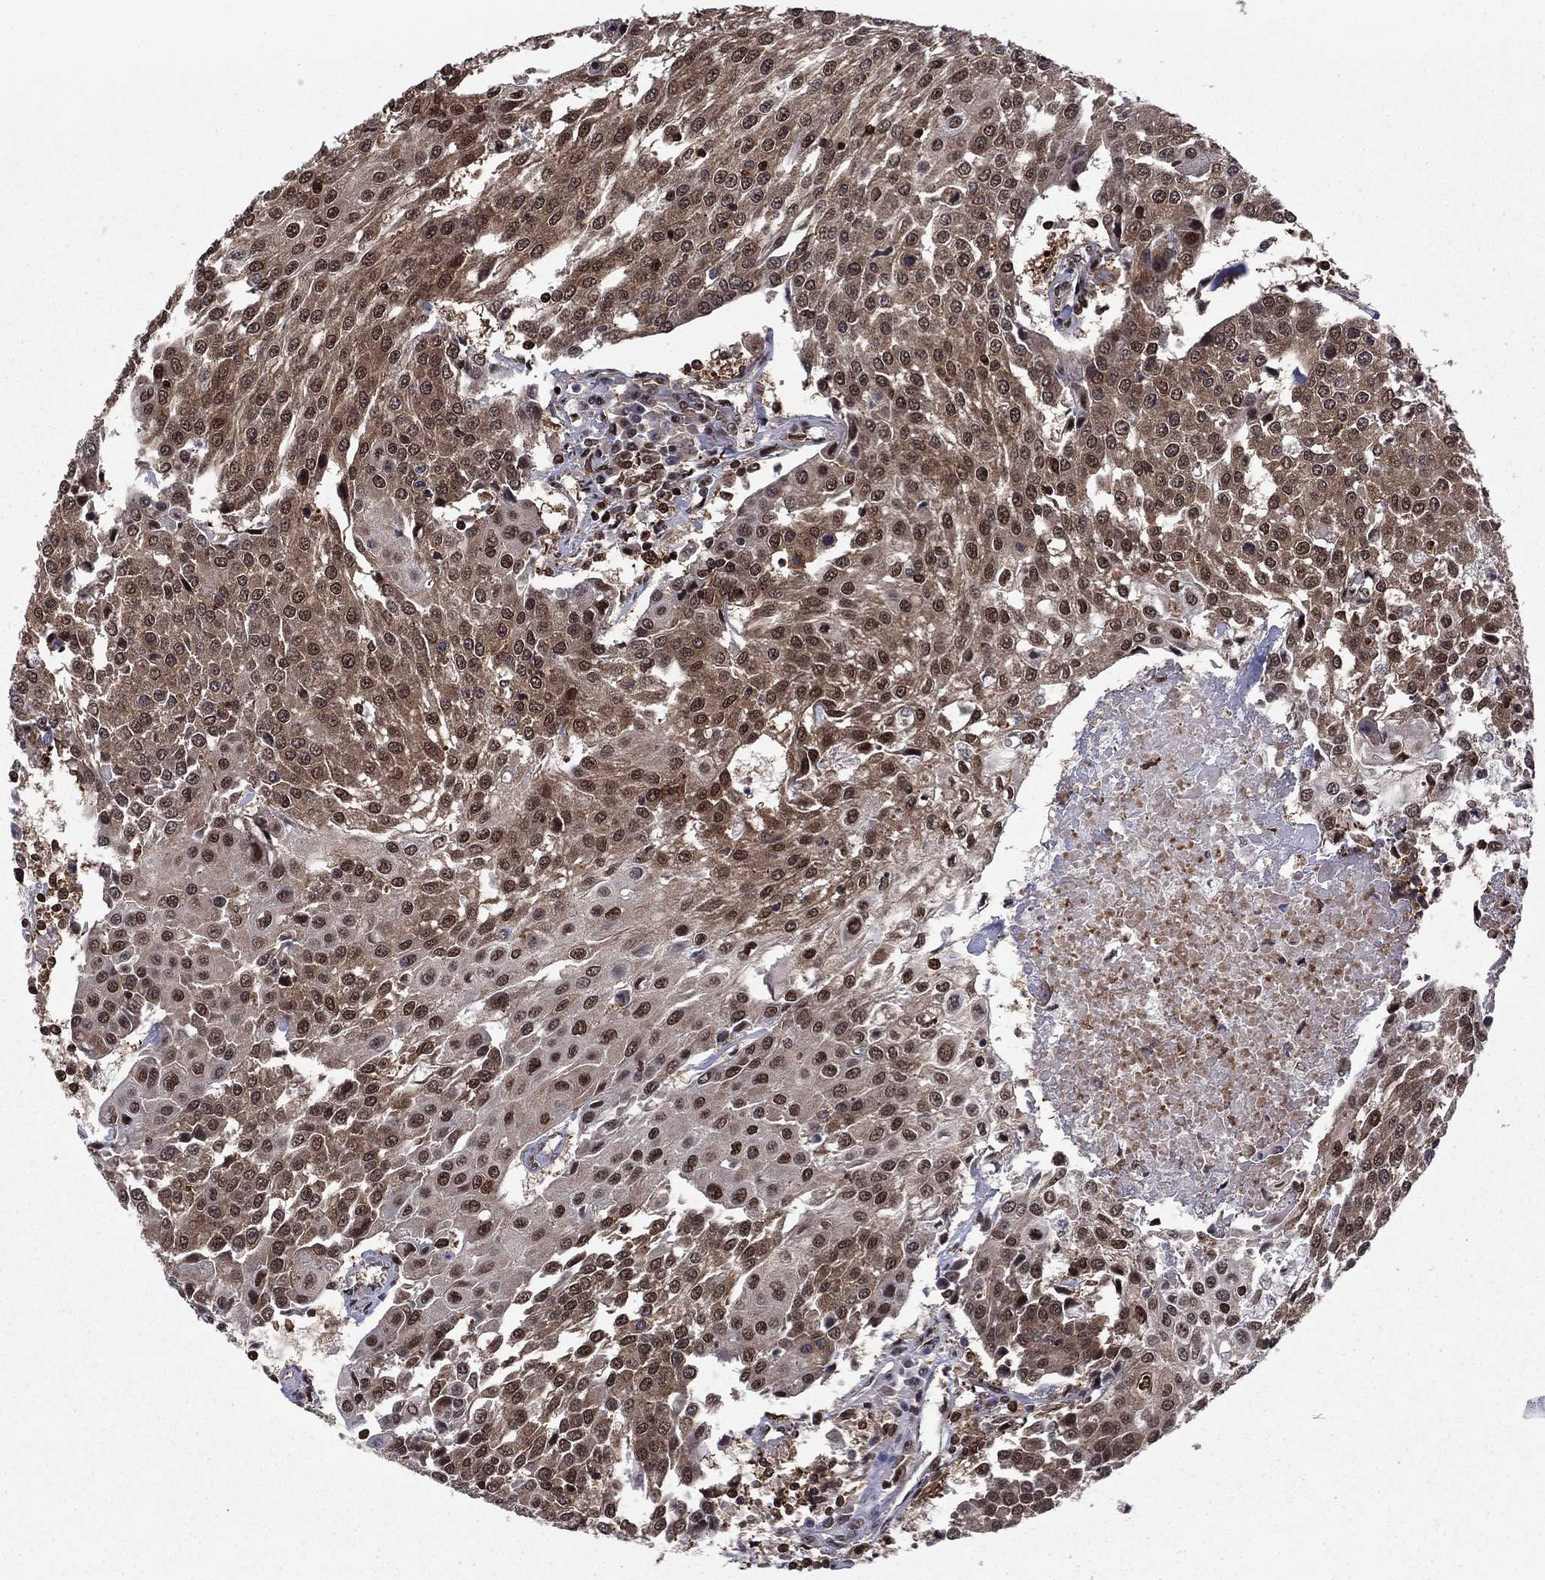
{"staining": {"intensity": "moderate", "quantity": "25%-75%", "location": "cytoplasmic/membranous,nuclear"}, "tissue": "urothelial cancer", "cell_type": "Tumor cells", "image_type": "cancer", "snomed": [{"axis": "morphology", "description": "Urothelial carcinoma, High grade"}, {"axis": "topography", "description": "Urinary bladder"}], "caption": "A medium amount of moderate cytoplasmic/membranous and nuclear expression is seen in approximately 25%-75% of tumor cells in urothelial cancer tissue. (DAB (3,3'-diaminobenzidine) = brown stain, brightfield microscopy at high magnification).", "gene": "PSMD2", "patient": {"sex": "female", "age": 85}}